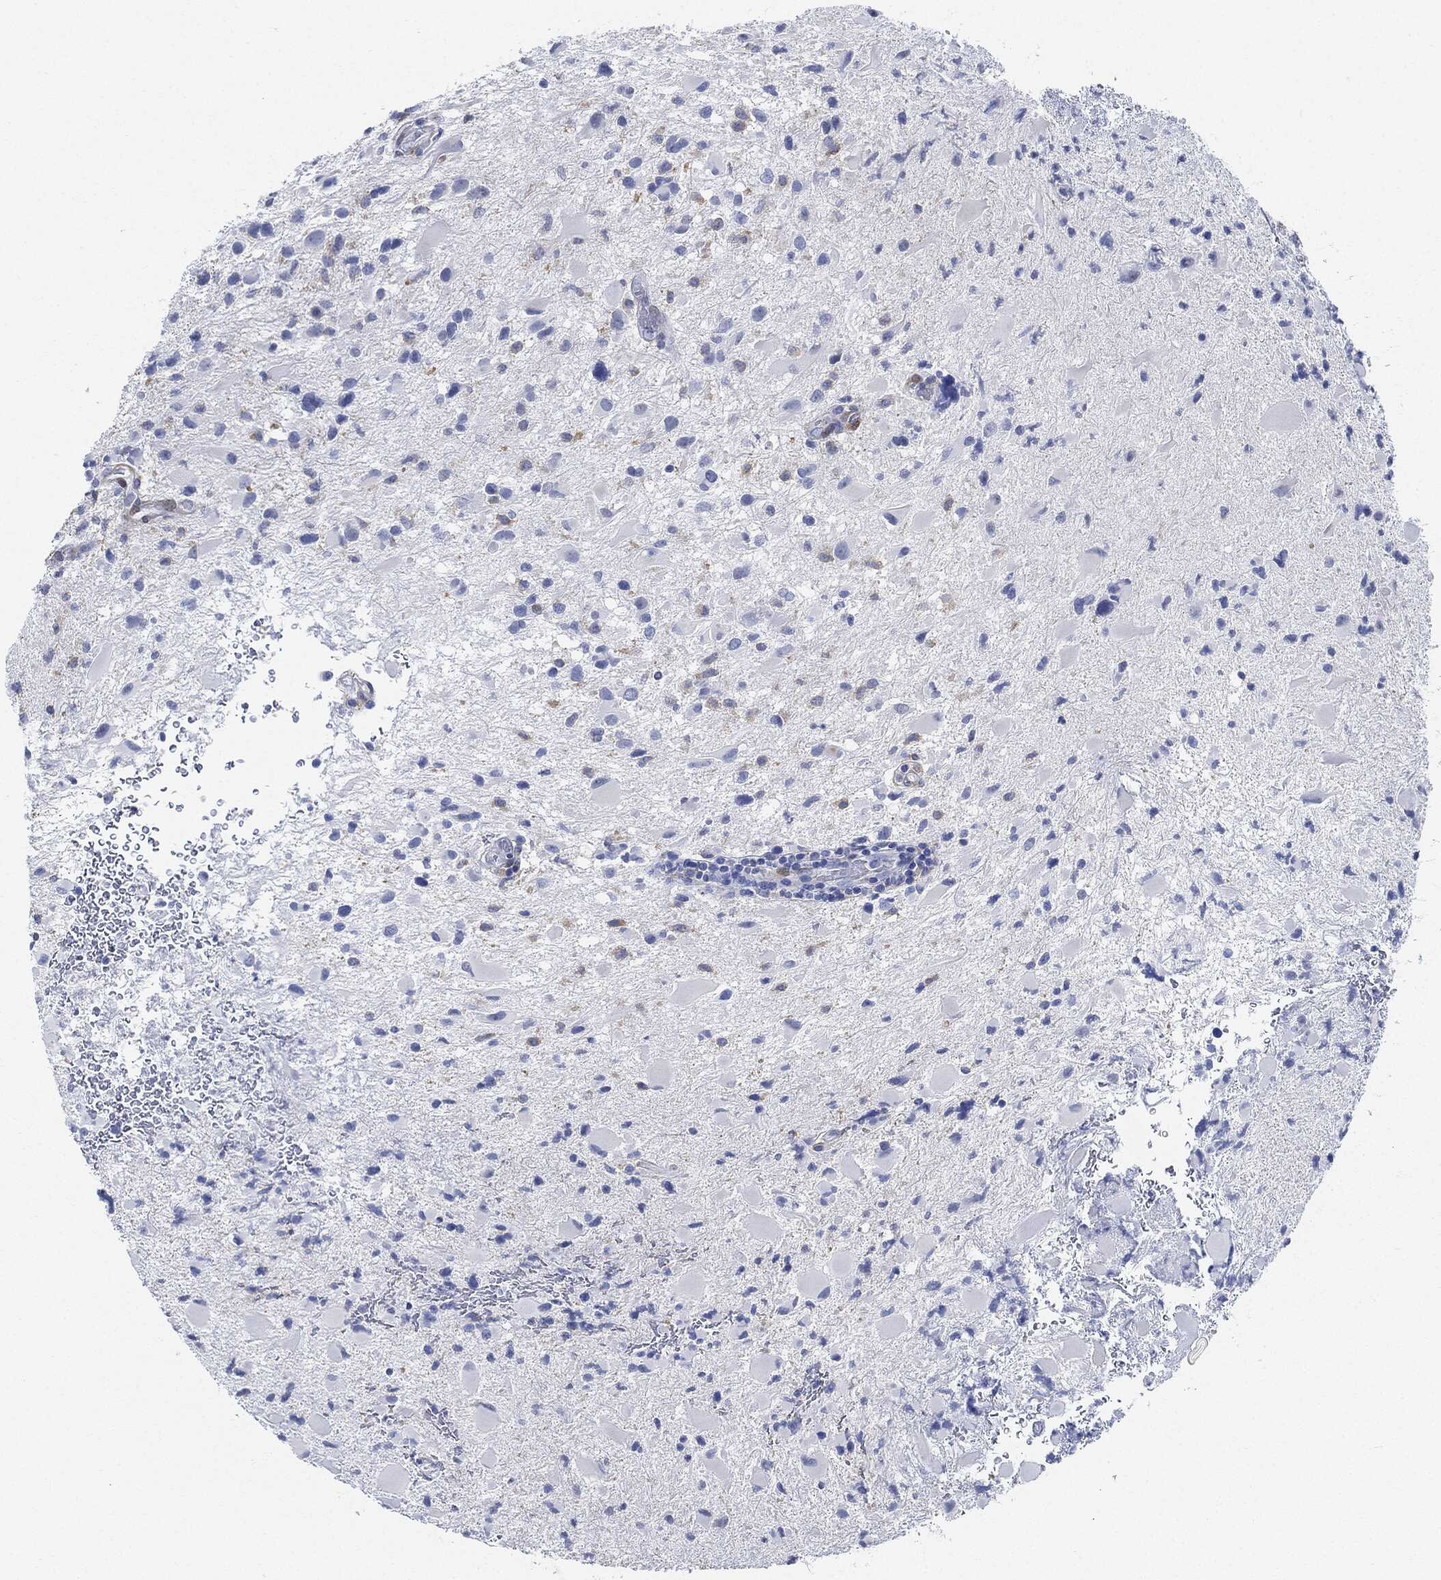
{"staining": {"intensity": "negative", "quantity": "none", "location": "none"}, "tissue": "glioma", "cell_type": "Tumor cells", "image_type": "cancer", "snomed": [{"axis": "morphology", "description": "Glioma, malignant, Low grade"}, {"axis": "topography", "description": "Brain"}], "caption": "Tumor cells show no significant protein positivity in glioma.", "gene": "TAGLN", "patient": {"sex": "female", "age": 32}}